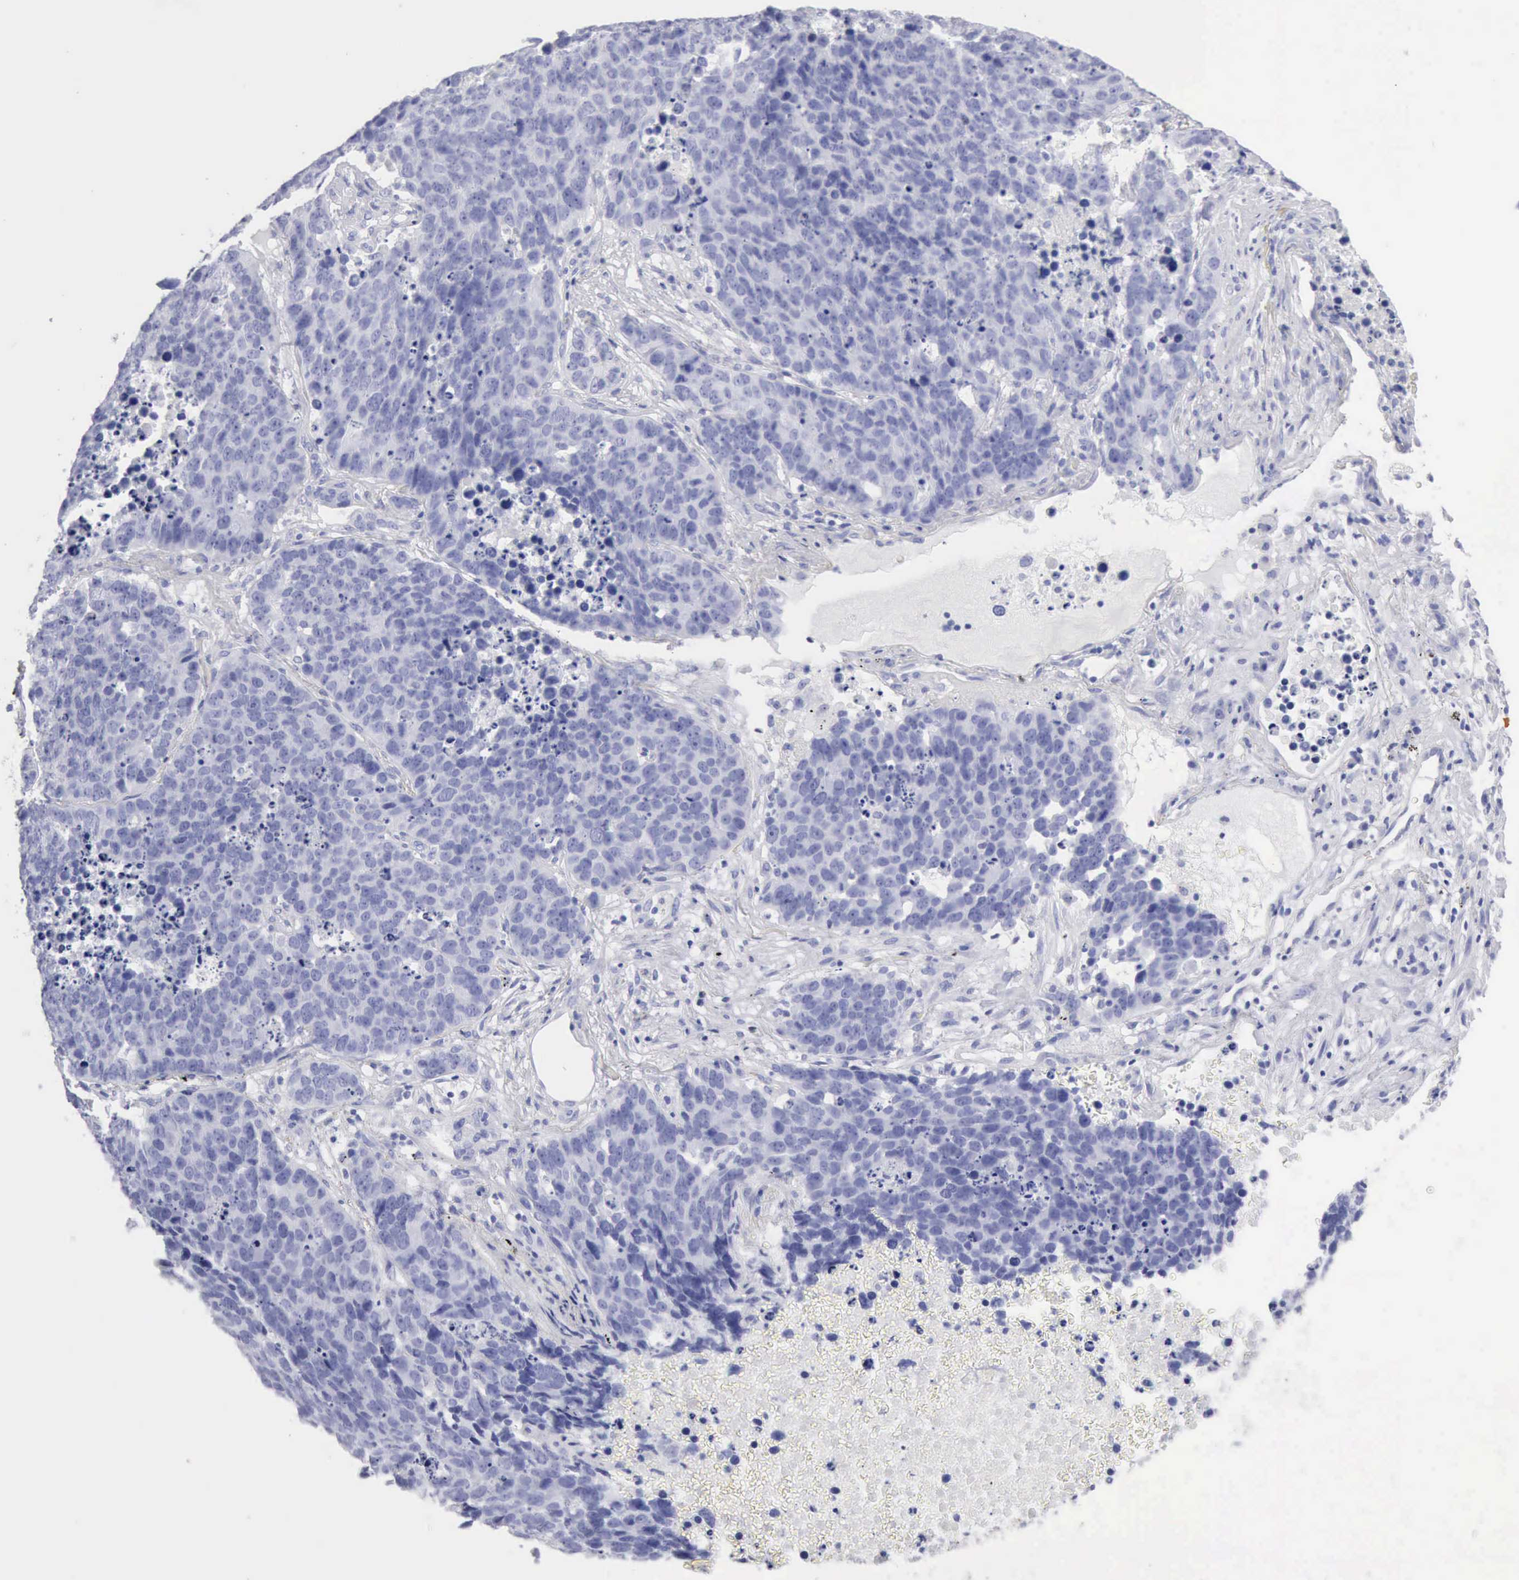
{"staining": {"intensity": "negative", "quantity": "none", "location": "none"}, "tissue": "lung cancer", "cell_type": "Tumor cells", "image_type": "cancer", "snomed": [{"axis": "morphology", "description": "Carcinoid, malignant, NOS"}, {"axis": "topography", "description": "Lung"}], "caption": "The photomicrograph displays no significant staining in tumor cells of lung cancer.", "gene": "KRT5", "patient": {"sex": "male", "age": 60}}